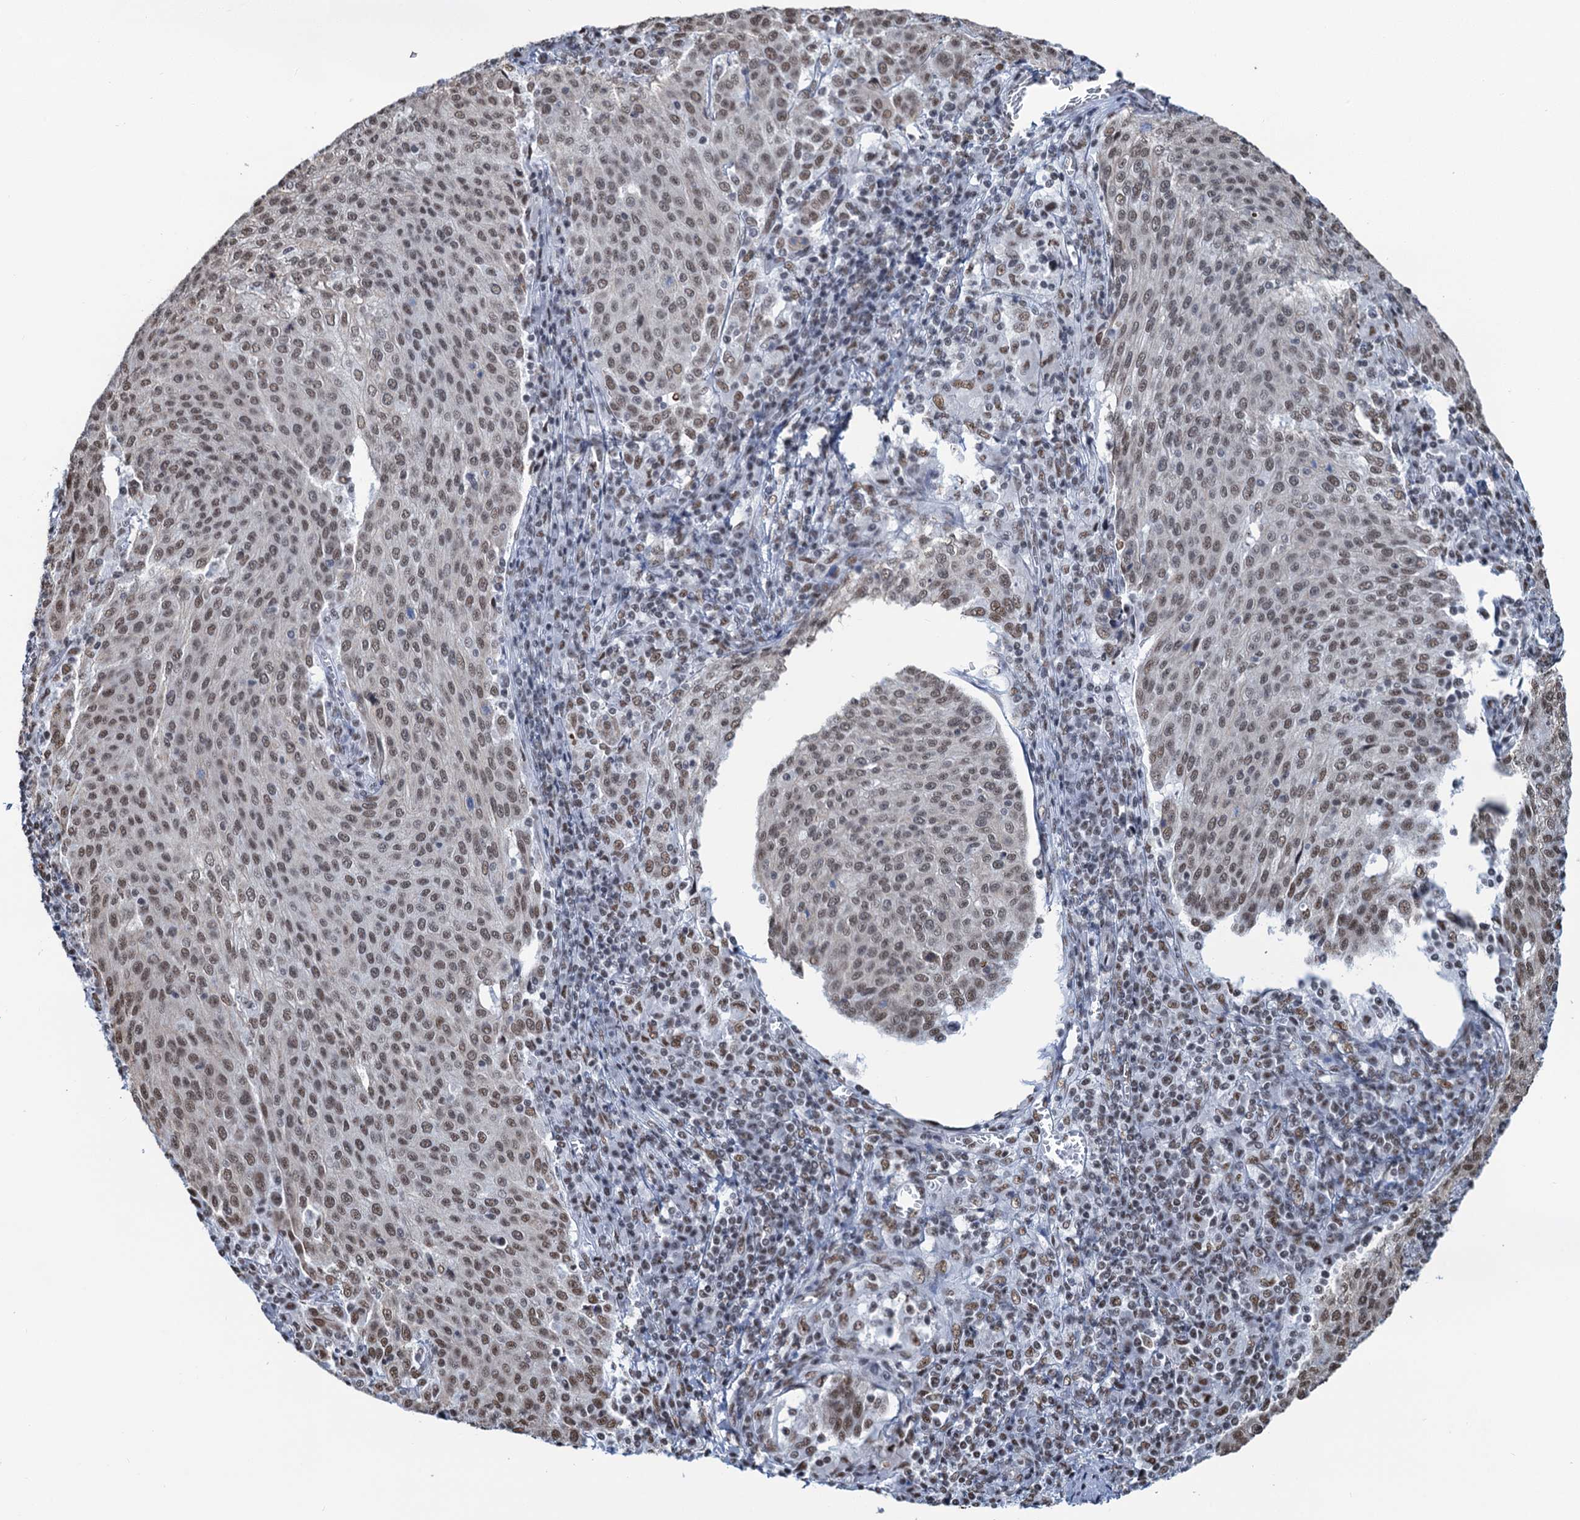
{"staining": {"intensity": "moderate", "quantity": ">75%", "location": "nuclear"}, "tissue": "cervical cancer", "cell_type": "Tumor cells", "image_type": "cancer", "snomed": [{"axis": "morphology", "description": "Squamous cell carcinoma, NOS"}, {"axis": "topography", "description": "Cervix"}], "caption": "Immunohistochemical staining of cervical cancer (squamous cell carcinoma) reveals medium levels of moderate nuclear staining in approximately >75% of tumor cells. (DAB IHC with brightfield microscopy, high magnification).", "gene": "ZNF609", "patient": {"sex": "female", "age": 46}}